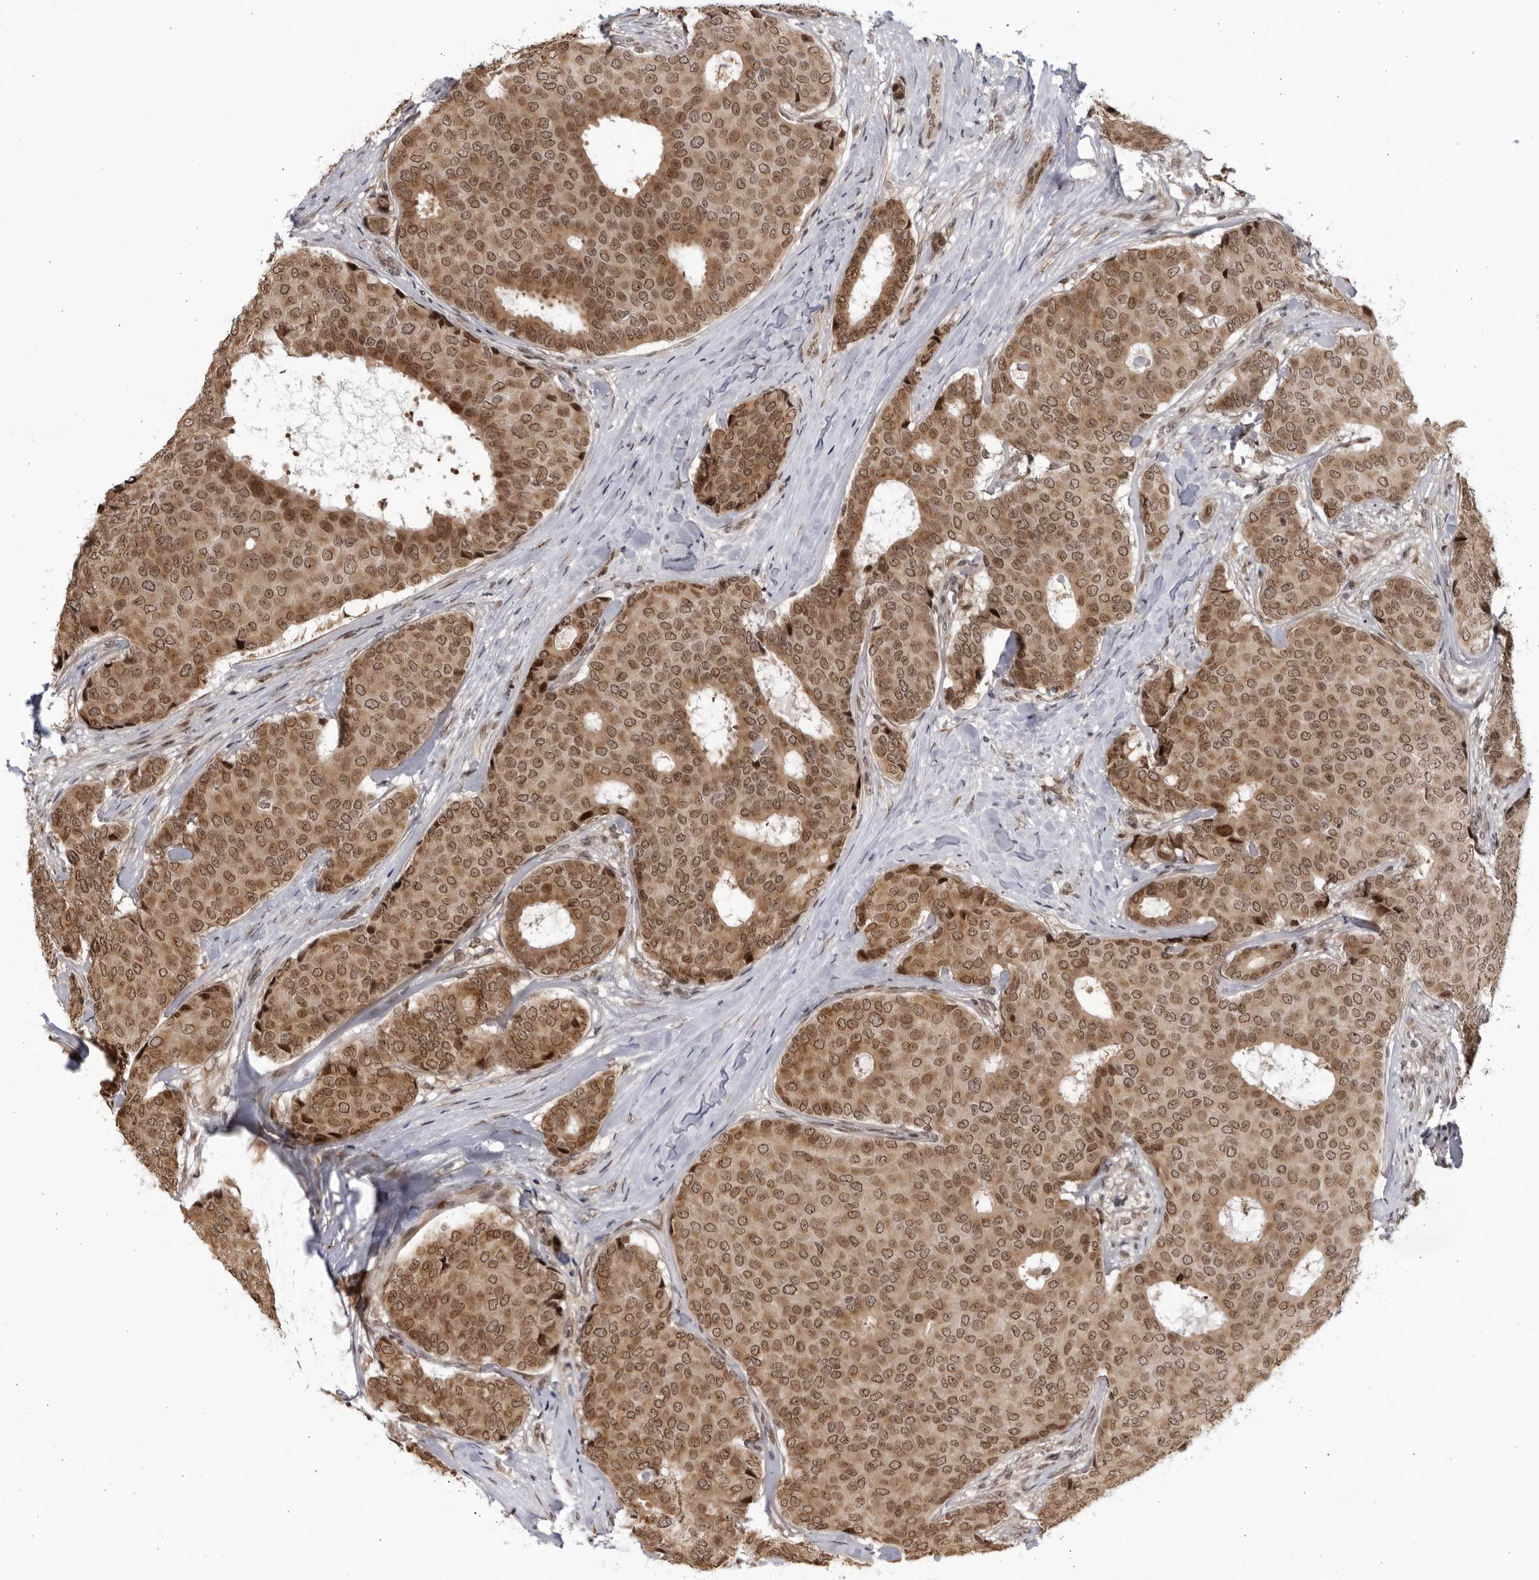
{"staining": {"intensity": "moderate", "quantity": ">75%", "location": "cytoplasmic/membranous,nuclear"}, "tissue": "breast cancer", "cell_type": "Tumor cells", "image_type": "cancer", "snomed": [{"axis": "morphology", "description": "Duct carcinoma"}, {"axis": "topography", "description": "Breast"}], "caption": "Immunohistochemistry staining of breast cancer, which demonstrates medium levels of moderate cytoplasmic/membranous and nuclear expression in approximately >75% of tumor cells indicating moderate cytoplasmic/membranous and nuclear protein expression. The staining was performed using DAB (brown) for protein detection and nuclei were counterstained in hematoxylin (blue).", "gene": "RASGEF1C", "patient": {"sex": "female", "age": 75}}